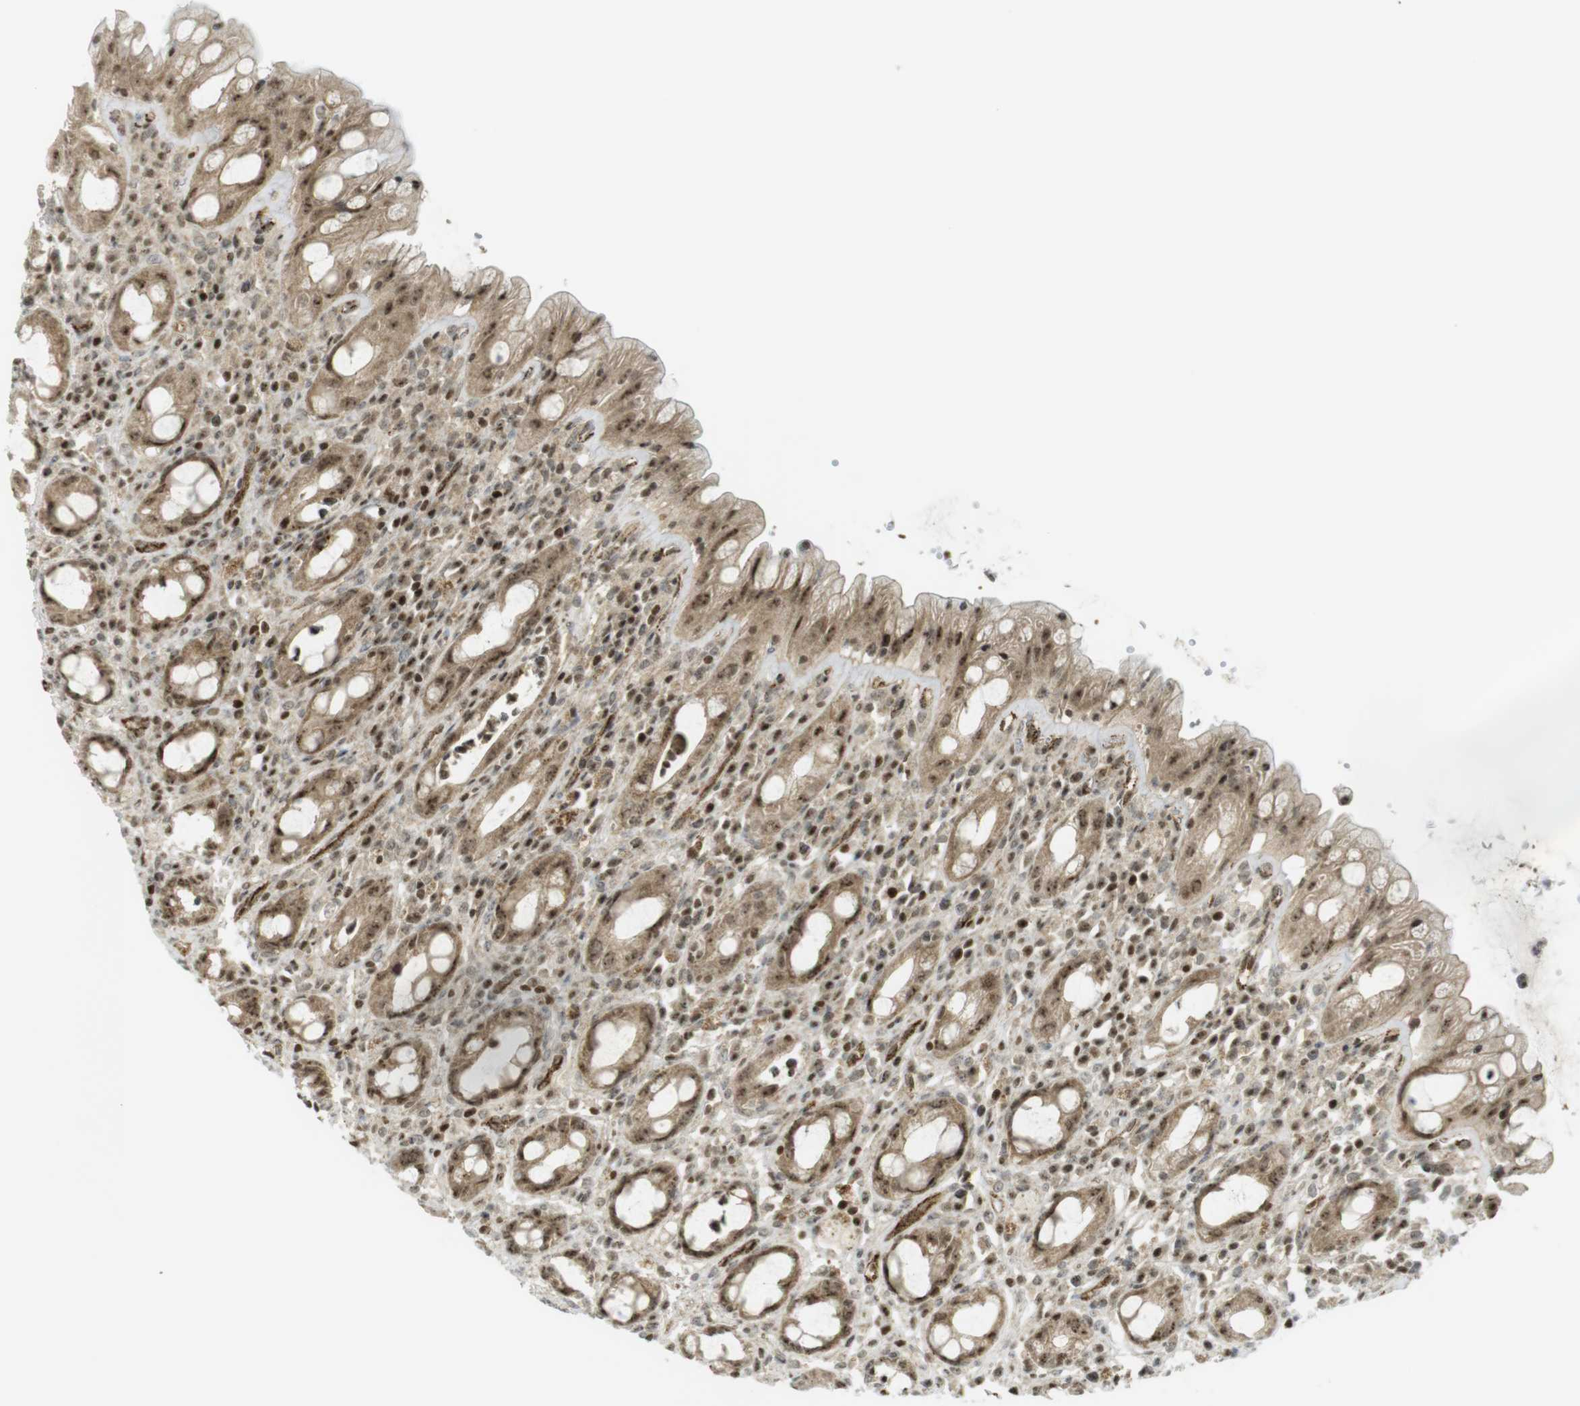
{"staining": {"intensity": "moderate", "quantity": ">75%", "location": "cytoplasmic/membranous,nuclear"}, "tissue": "rectum", "cell_type": "Glandular cells", "image_type": "normal", "snomed": [{"axis": "morphology", "description": "Normal tissue, NOS"}, {"axis": "topography", "description": "Rectum"}], "caption": "High-magnification brightfield microscopy of unremarkable rectum stained with DAB (3,3'-diaminobenzidine) (brown) and counterstained with hematoxylin (blue). glandular cells exhibit moderate cytoplasmic/membranous,nuclear staining is present in about>75% of cells.", "gene": "PPP1R13B", "patient": {"sex": "male", "age": 44}}